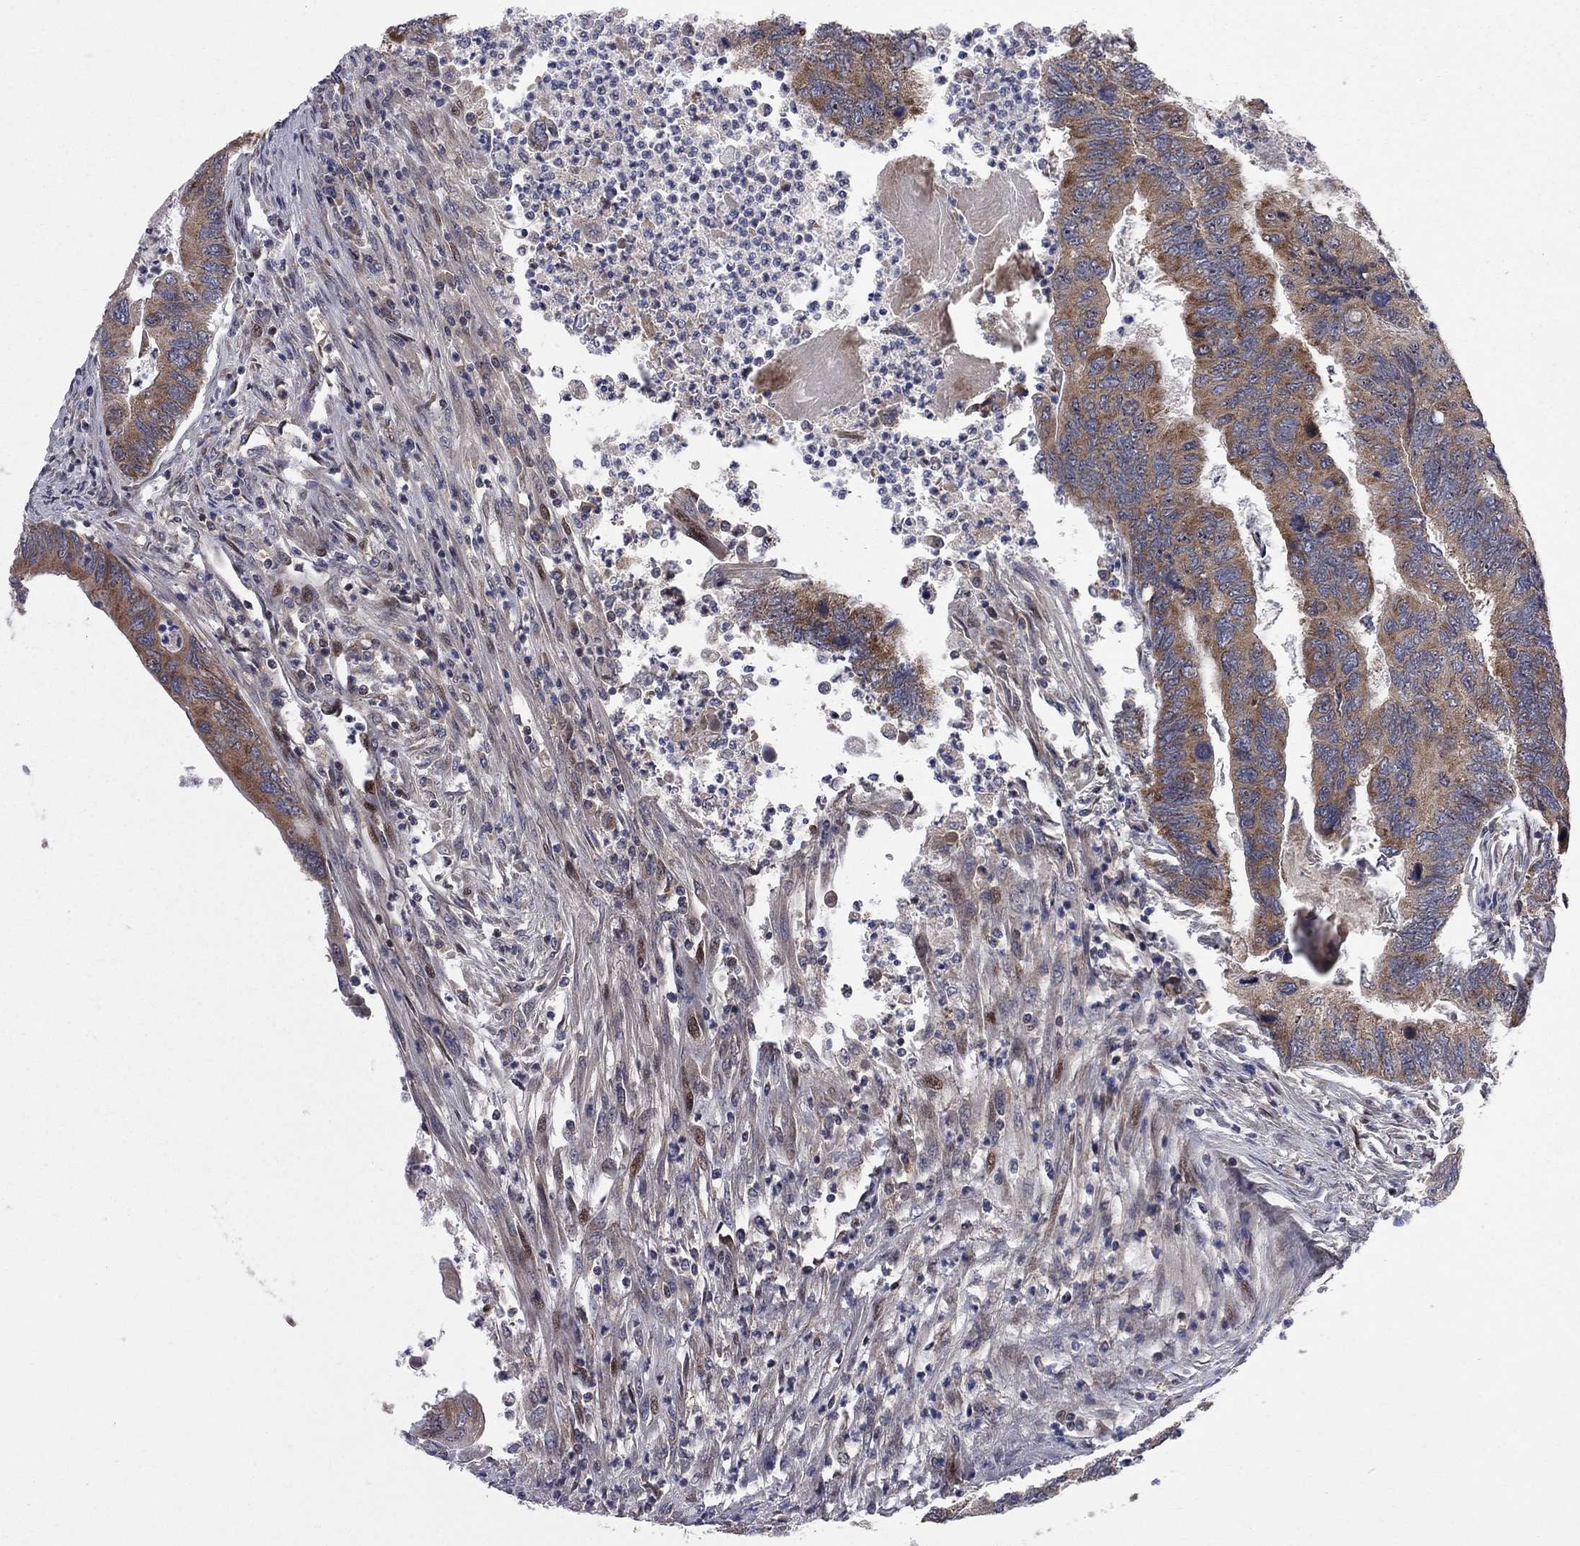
{"staining": {"intensity": "moderate", "quantity": "25%-75%", "location": "cytoplasmic/membranous"}, "tissue": "colorectal cancer", "cell_type": "Tumor cells", "image_type": "cancer", "snomed": [{"axis": "morphology", "description": "Adenocarcinoma, NOS"}, {"axis": "topography", "description": "Colon"}], "caption": "IHC (DAB) staining of colorectal cancer shows moderate cytoplasmic/membranous protein positivity in approximately 25%-75% of tumor cells. The staining was performed using DAB (3,3'-diaminobenzidine) to visualize the protein expression in brown, while the nuclei were stained in blue with hematoxylin (Magnification: 20x).", "gene": "CNOT11", "patient": {"sex": "female", "age": 67}}